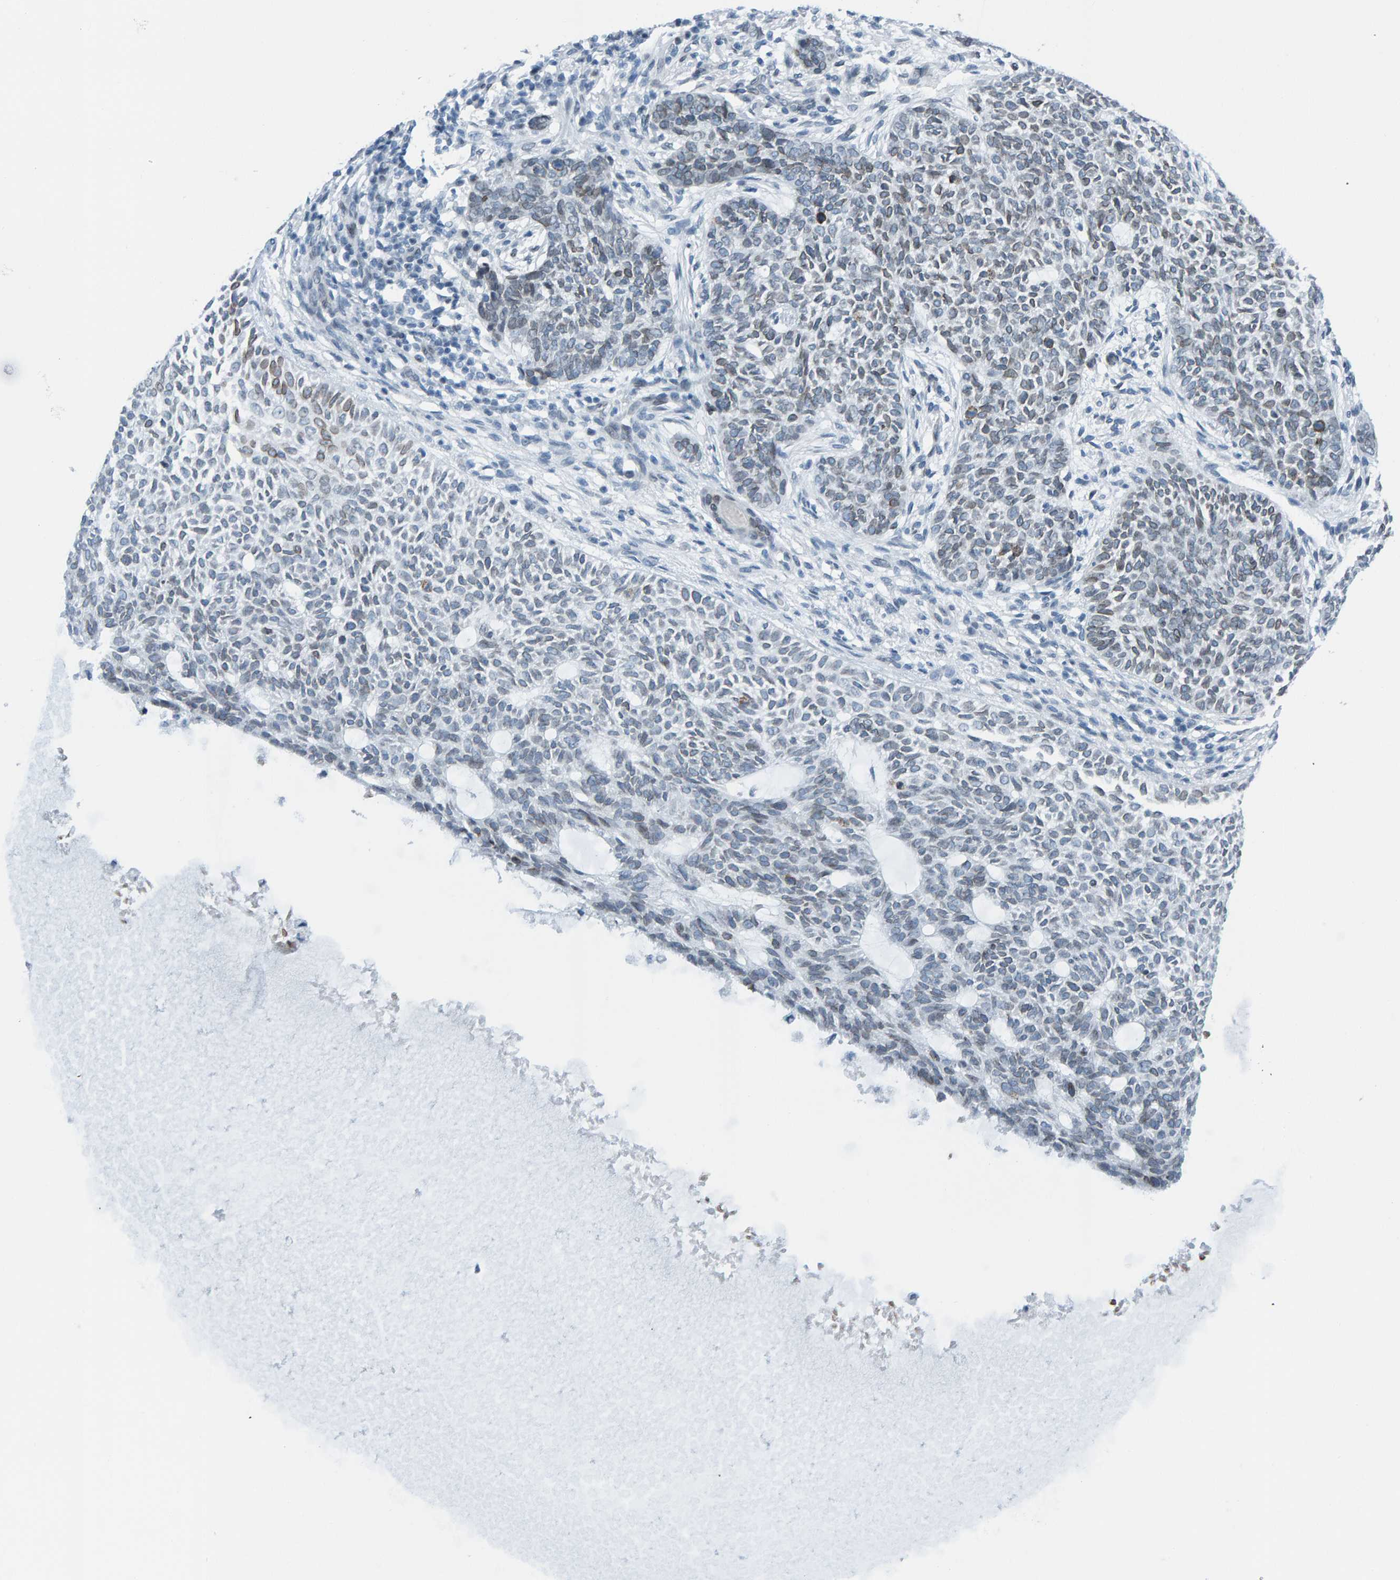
{"staining": {"intensity": "moderate", "quantity": "25%-75%", "location": "cytoplasmic/membranous,nuclear"}, "tissue": "skin cancer", "cell_type": "Tumor cells", "image_type": "cancer", "snomed": [{"axis": "morphology", "description": "Basal cell carcinoma"}, {"axis": "topography", "description": "Skin"}], "caption": "Skin cancer stained with a brown dye exhibits moderate cytoplasmic/membranous and nuclear positive positivity in approximately 25%-75% of tumor cells.", "gene": "LMNB2", "patient": {"sex": "male", "age": 87}}